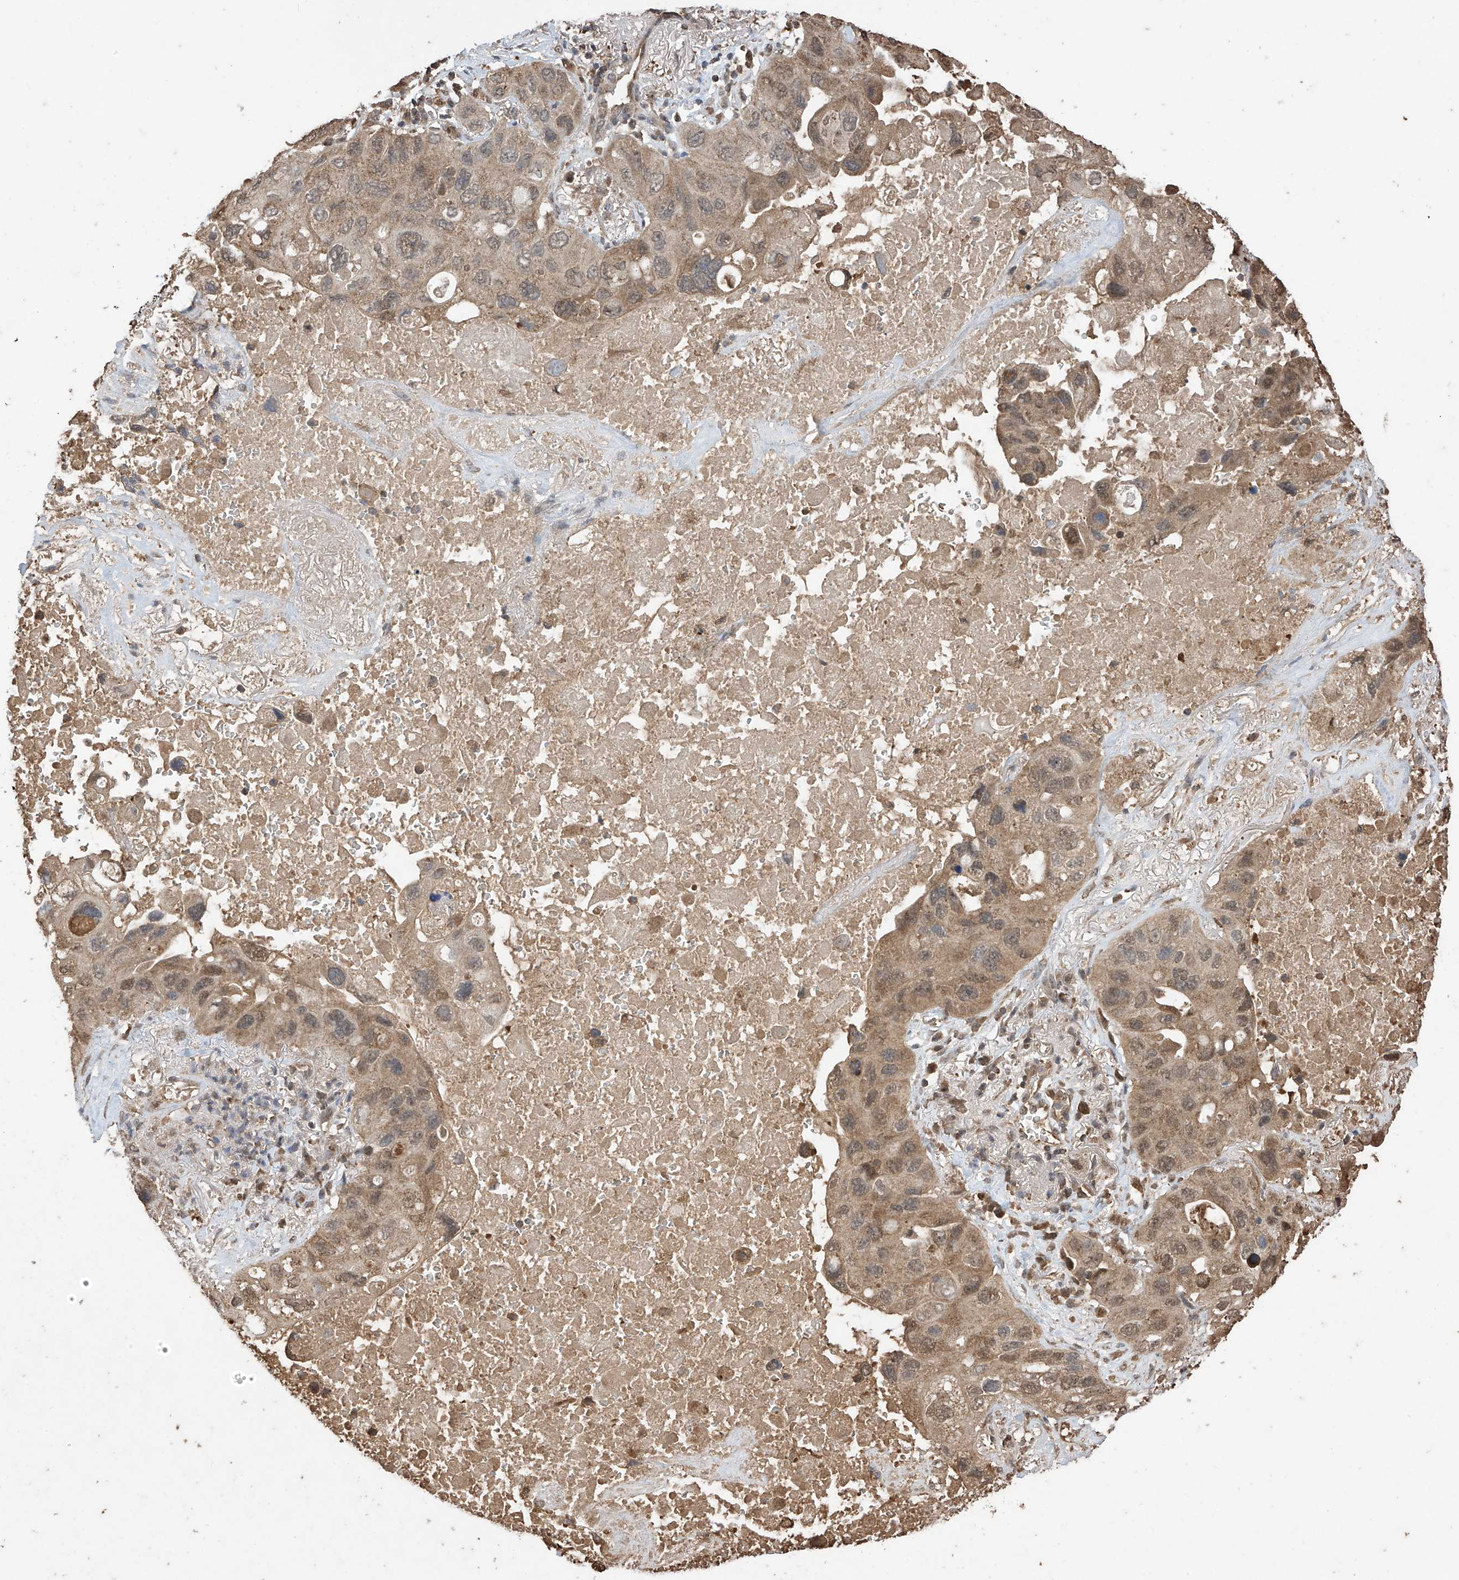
{"staining": {"intensity": "moderate", "quantity": "25%-75%", "location": "cytoplasmic/membranous"}, "tissue": "lung cancer", "cell_type": "Tumor cells", "image_type": "cancer", "snomed": [{"axis": "morphology", "description": "Squamous cell carcinoma, NOS"}, {"axis": "topography", "description": "Lung"}], "caption": "The immunohistochemical stain shows moderate cytoplasmic/membranous expression in tumor cells of lung cancer (squamous cell carcinoma) tissue.", "gene": "PNPT1", "patient": {"sex": "female", "age": 73}}